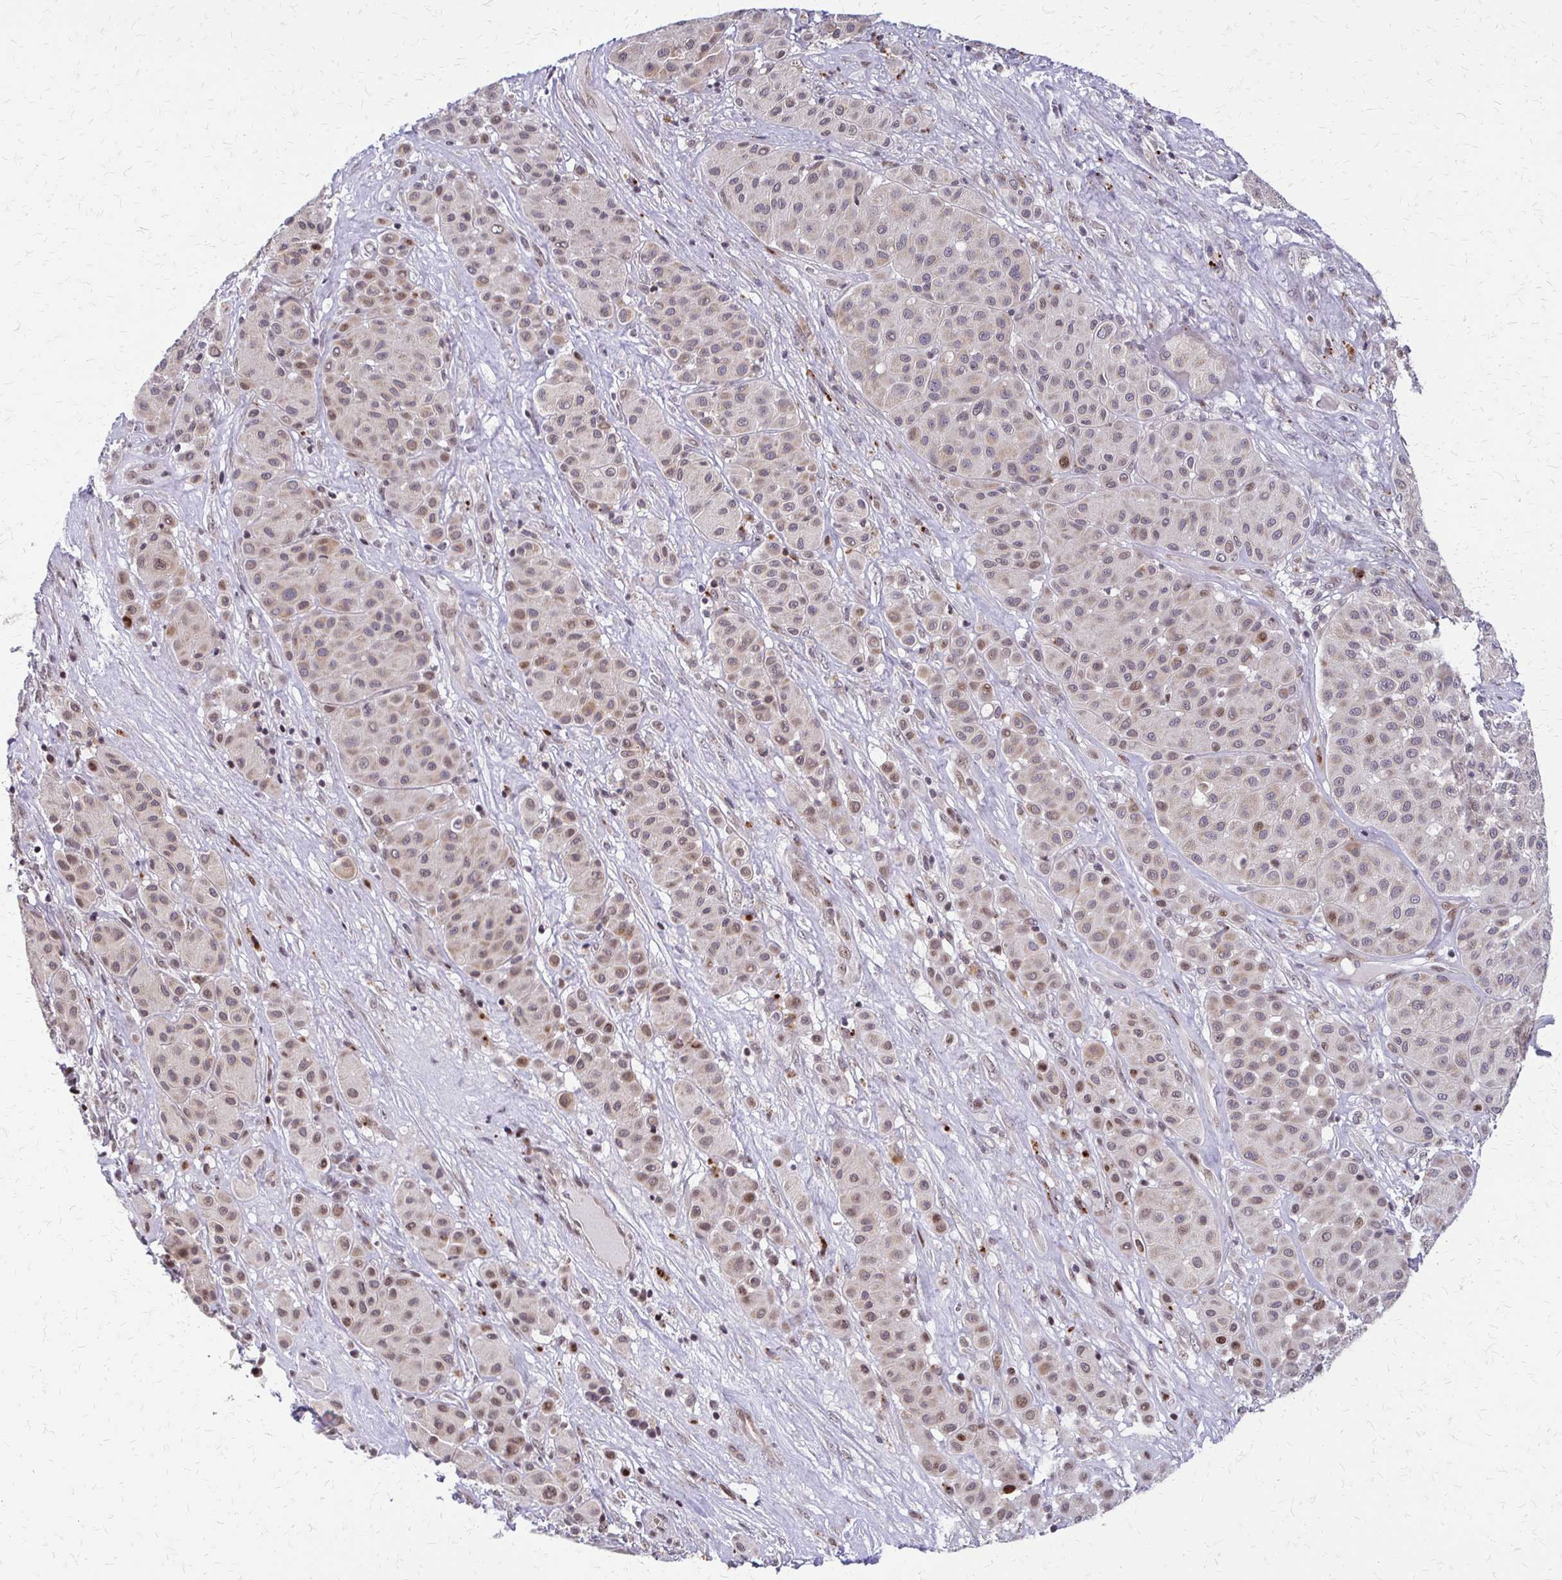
{"staining": {"intensity": "weak", "quantity": ">75%", "location": "cytoplasmic/membranous,nuclear"}, "tissue": "melanoma", "cell_type": "Tumor cells", "image_type": "cancer", "snomed": [{"axis": "morphology", "description": "Malignant melanoma, Metastatic site"}, {"axis": "topography", "description": "Smooth muscle"}], "caption": "The photomicrograph displays staining of melanoma, revealing weak cytoplasmic/membranous and nuclear protein positivity (brown color) within tumor cells.", "gene": "TRIR", "patient": {"sex": "male", "age": 41}}